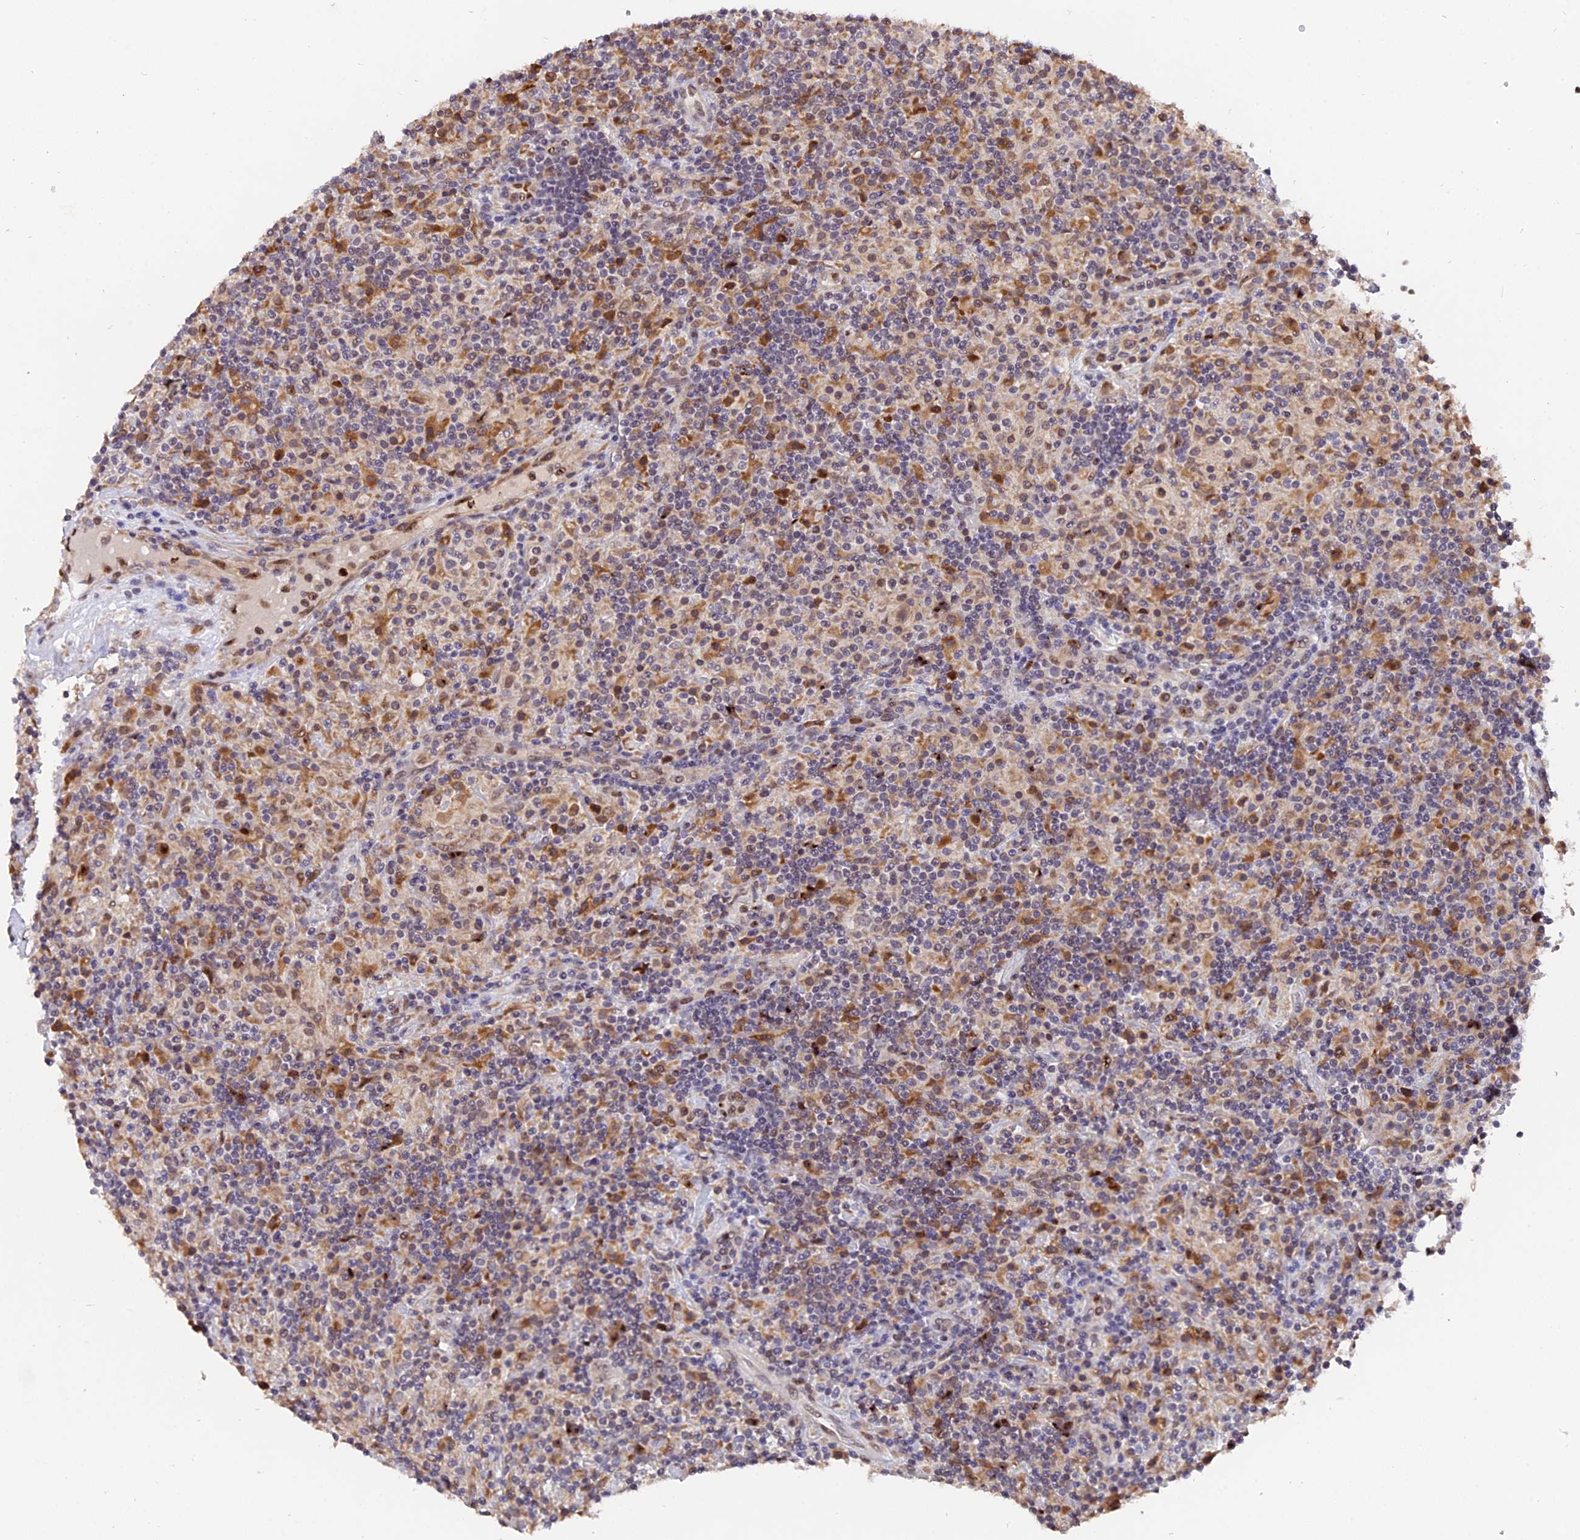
{"staining": {"intensity": "weak", "quantity": "25%-75%", "location": "nuclear"}, "tissue": "lymphoma", "cell_type": "Tumor cells", "image_type": "cancer", "snomed": [{"axis": "morphology", "description": "Hodgkin's disease, NOS"}, {"axis": "topography", "description": "Lymph node"}], "caption": "Weak nuclear protein staining is identified in about 25%-75% of tumor cells in lymphoma.", "gene": "FAM118B", "patient": {"sex": "male", "age": 70}}